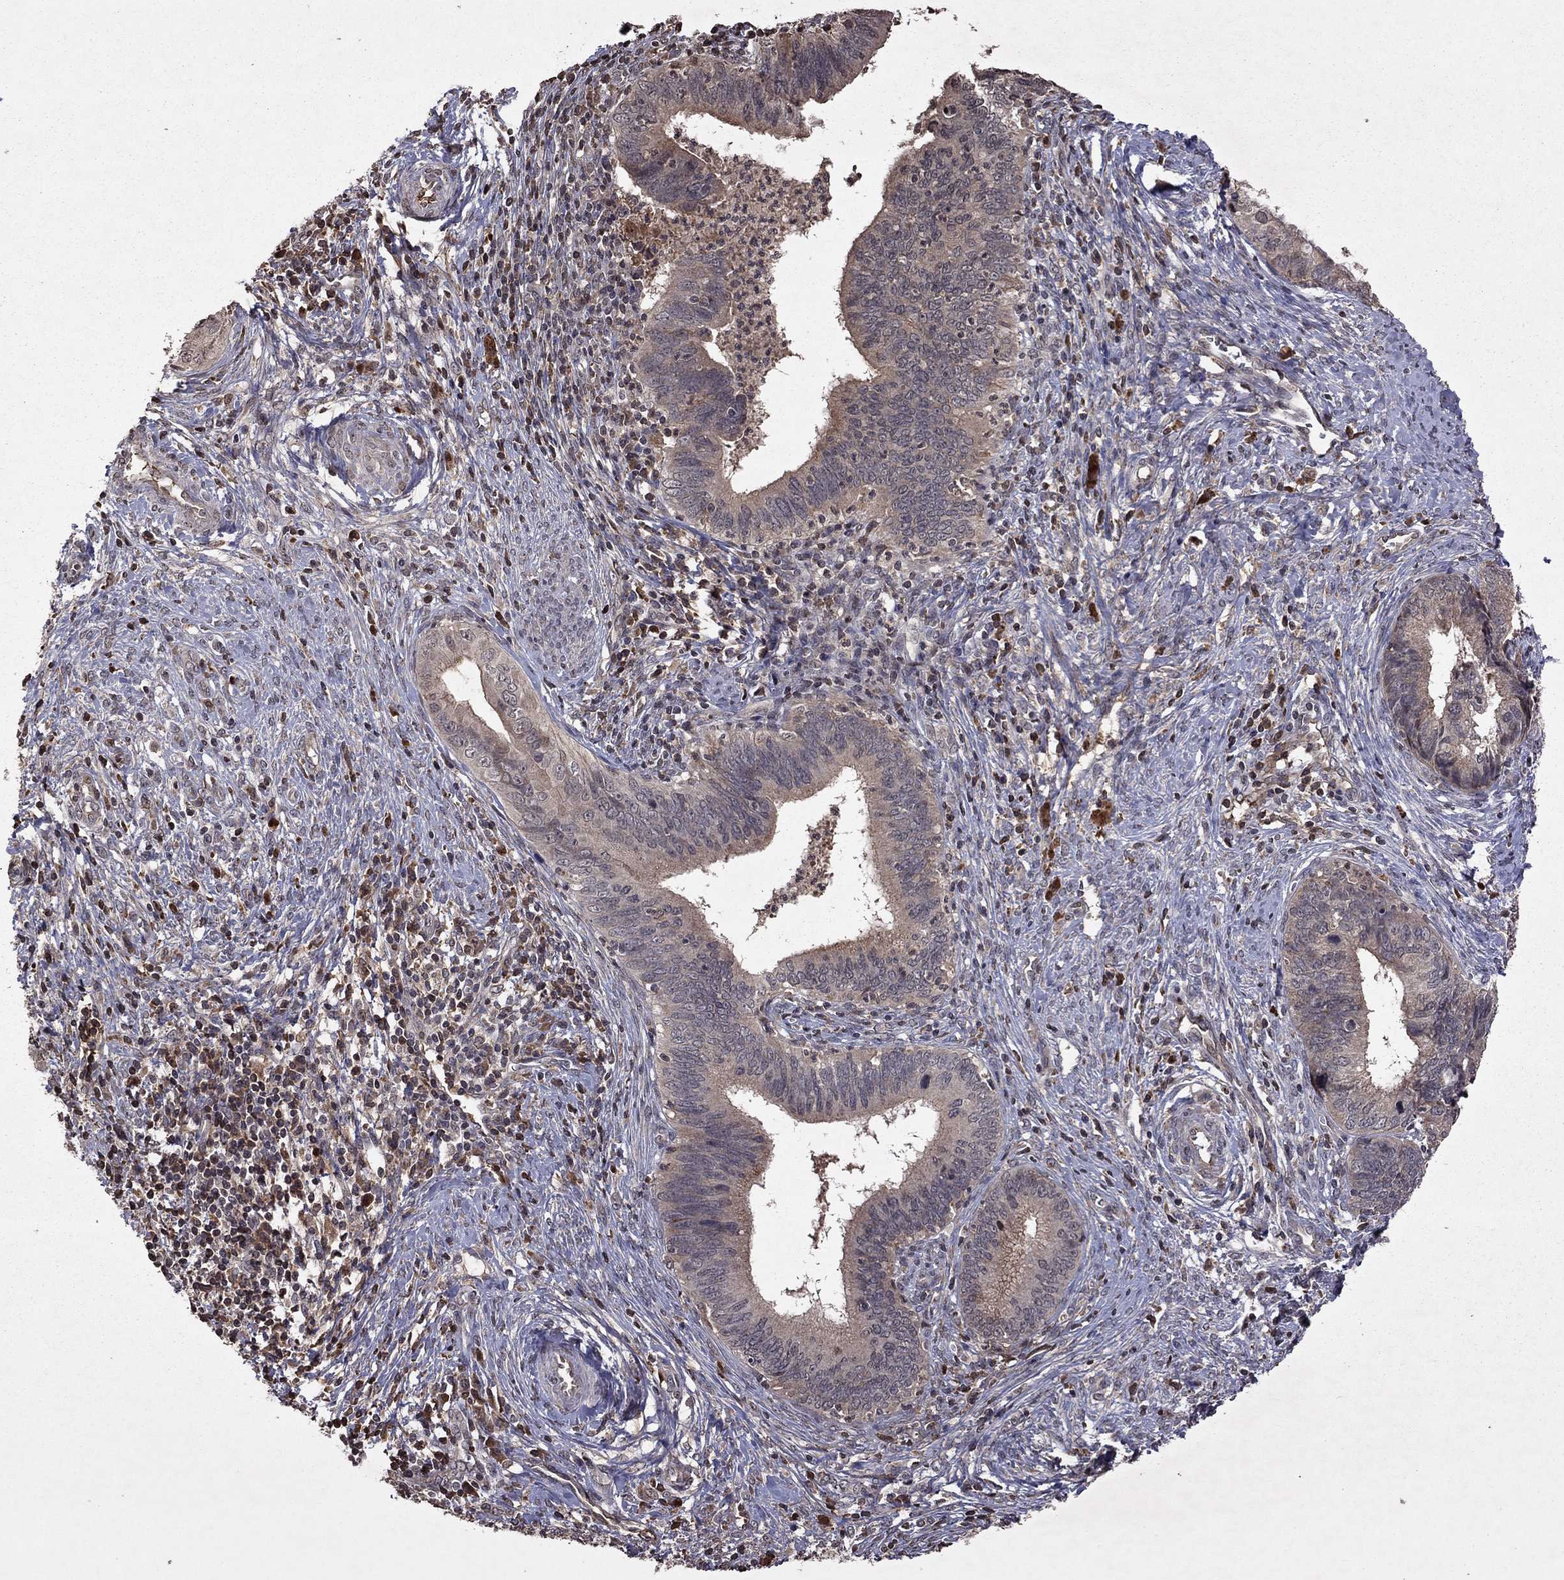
{"staining": {"intensity": "negative", "quantity": "none", "location": "none"}, "tissue": "cervical cancer", "cell_type": "Tumor cells", "image_type": "cancer", "snomed": [{"axis": "morphology", "description": "Adenocarcinoma, NOS"}, {"axis": "topography", "description": "Cervix"}], "caption": "IHC photomicrograph of cervical adenocarcinoma stained for a protein (brown), which shows no positivity in tumor cells. (IHC, brightfield microscopy, high magnification).", "gene": "NLGN1", "patient": {"sex": "female", "age": 42}}